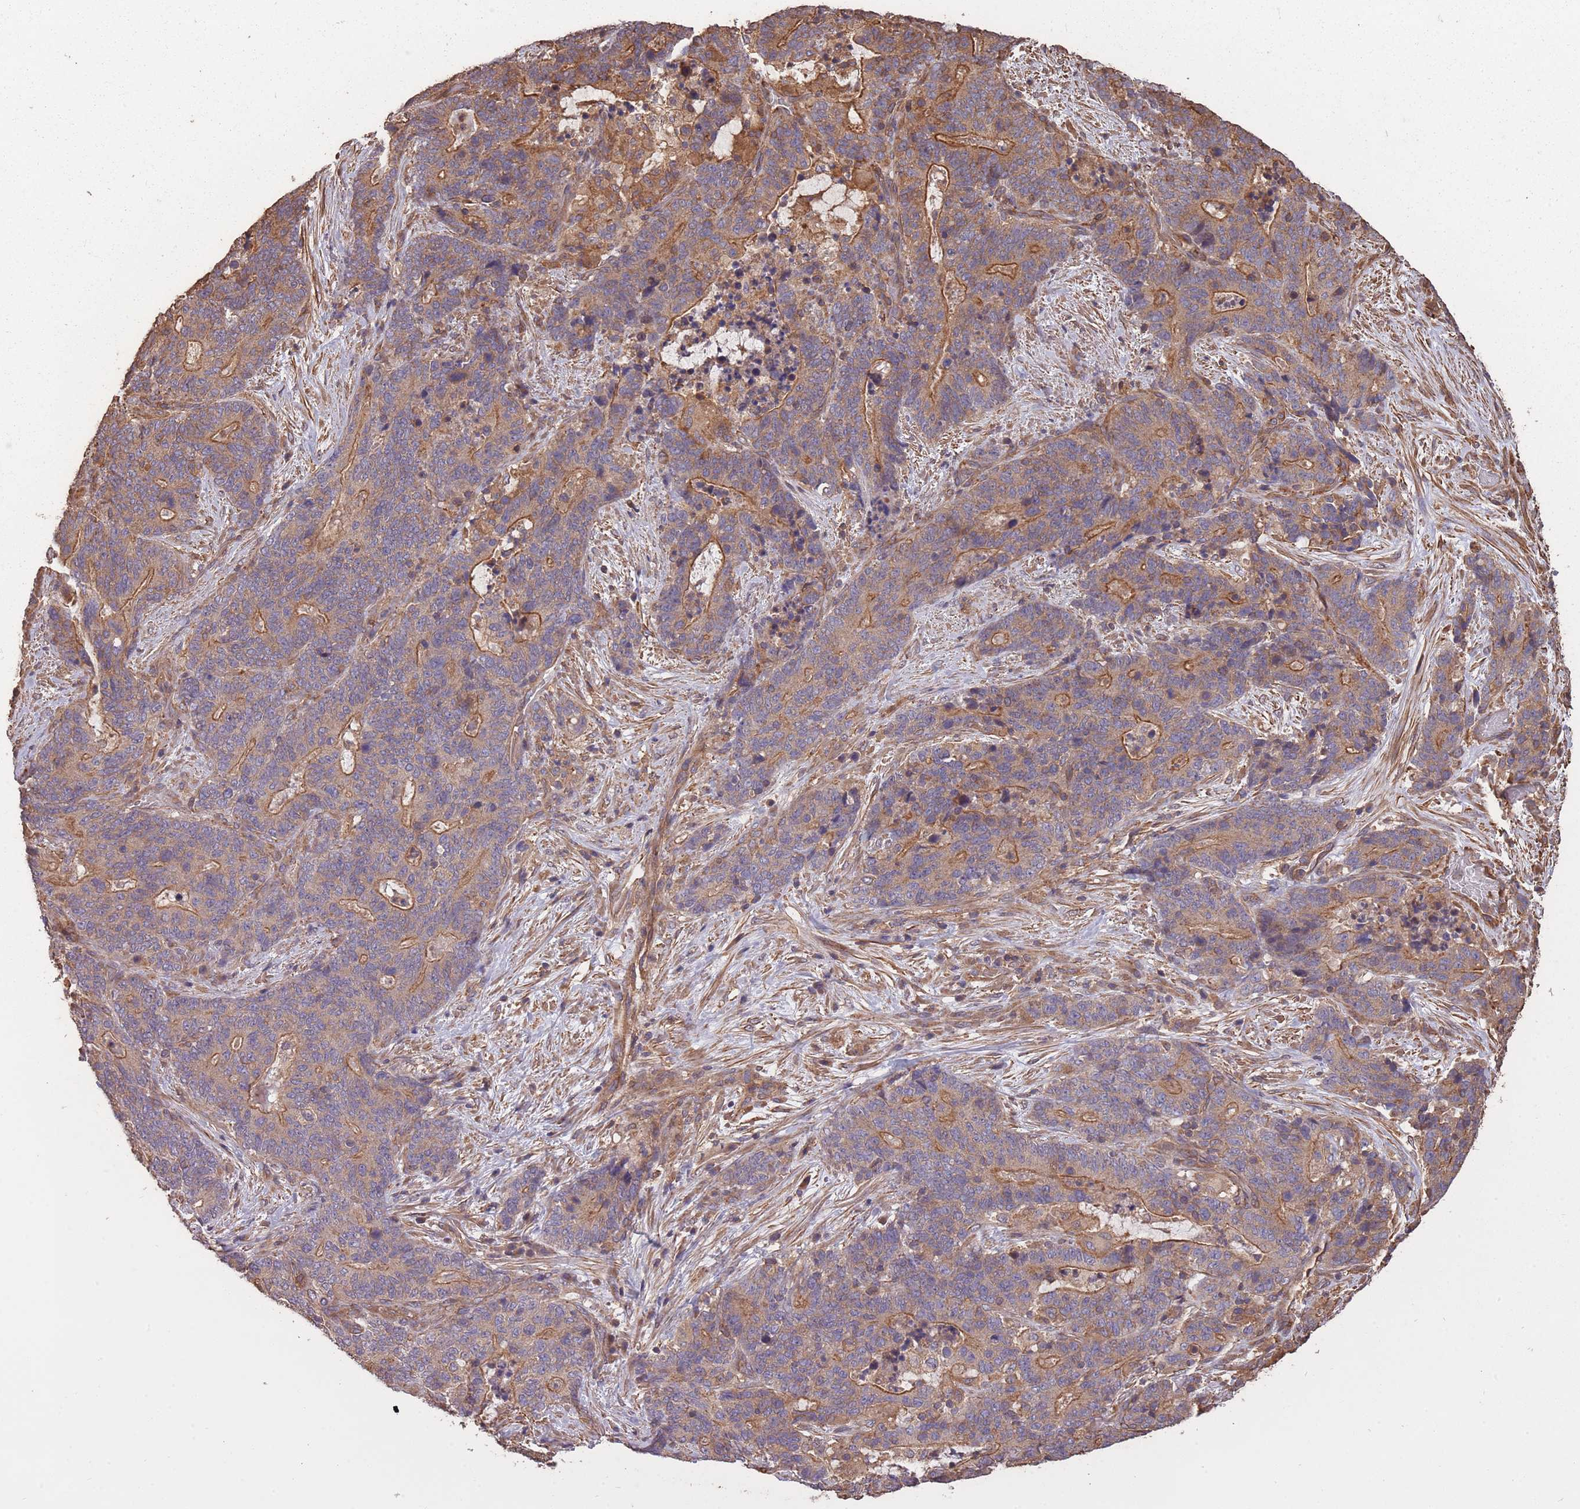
{"staining": {"intensity": "moderate", "quantity": ">75%", "location": "cytoplasmic/membranous"}, "tissue": "stomach cancer", "cell_type": "Tumor cells", "image_type": "cancer", "snomed": [{"axis": "morphology", "description": "Normal tissue, NOS"}, {"axis": "morphology", "description": "Adenocarcinoma, NOS"}, {"axis": "topography", "description": "Stomach"}], "caption": "Stomach adenocarcinoma stained with IHC shows moderate cytoplasmic/membranous staining in approximately >75% of tumor cells.", "gene": "ARMH3", "patient": {"sex": "female", "age": 64}}